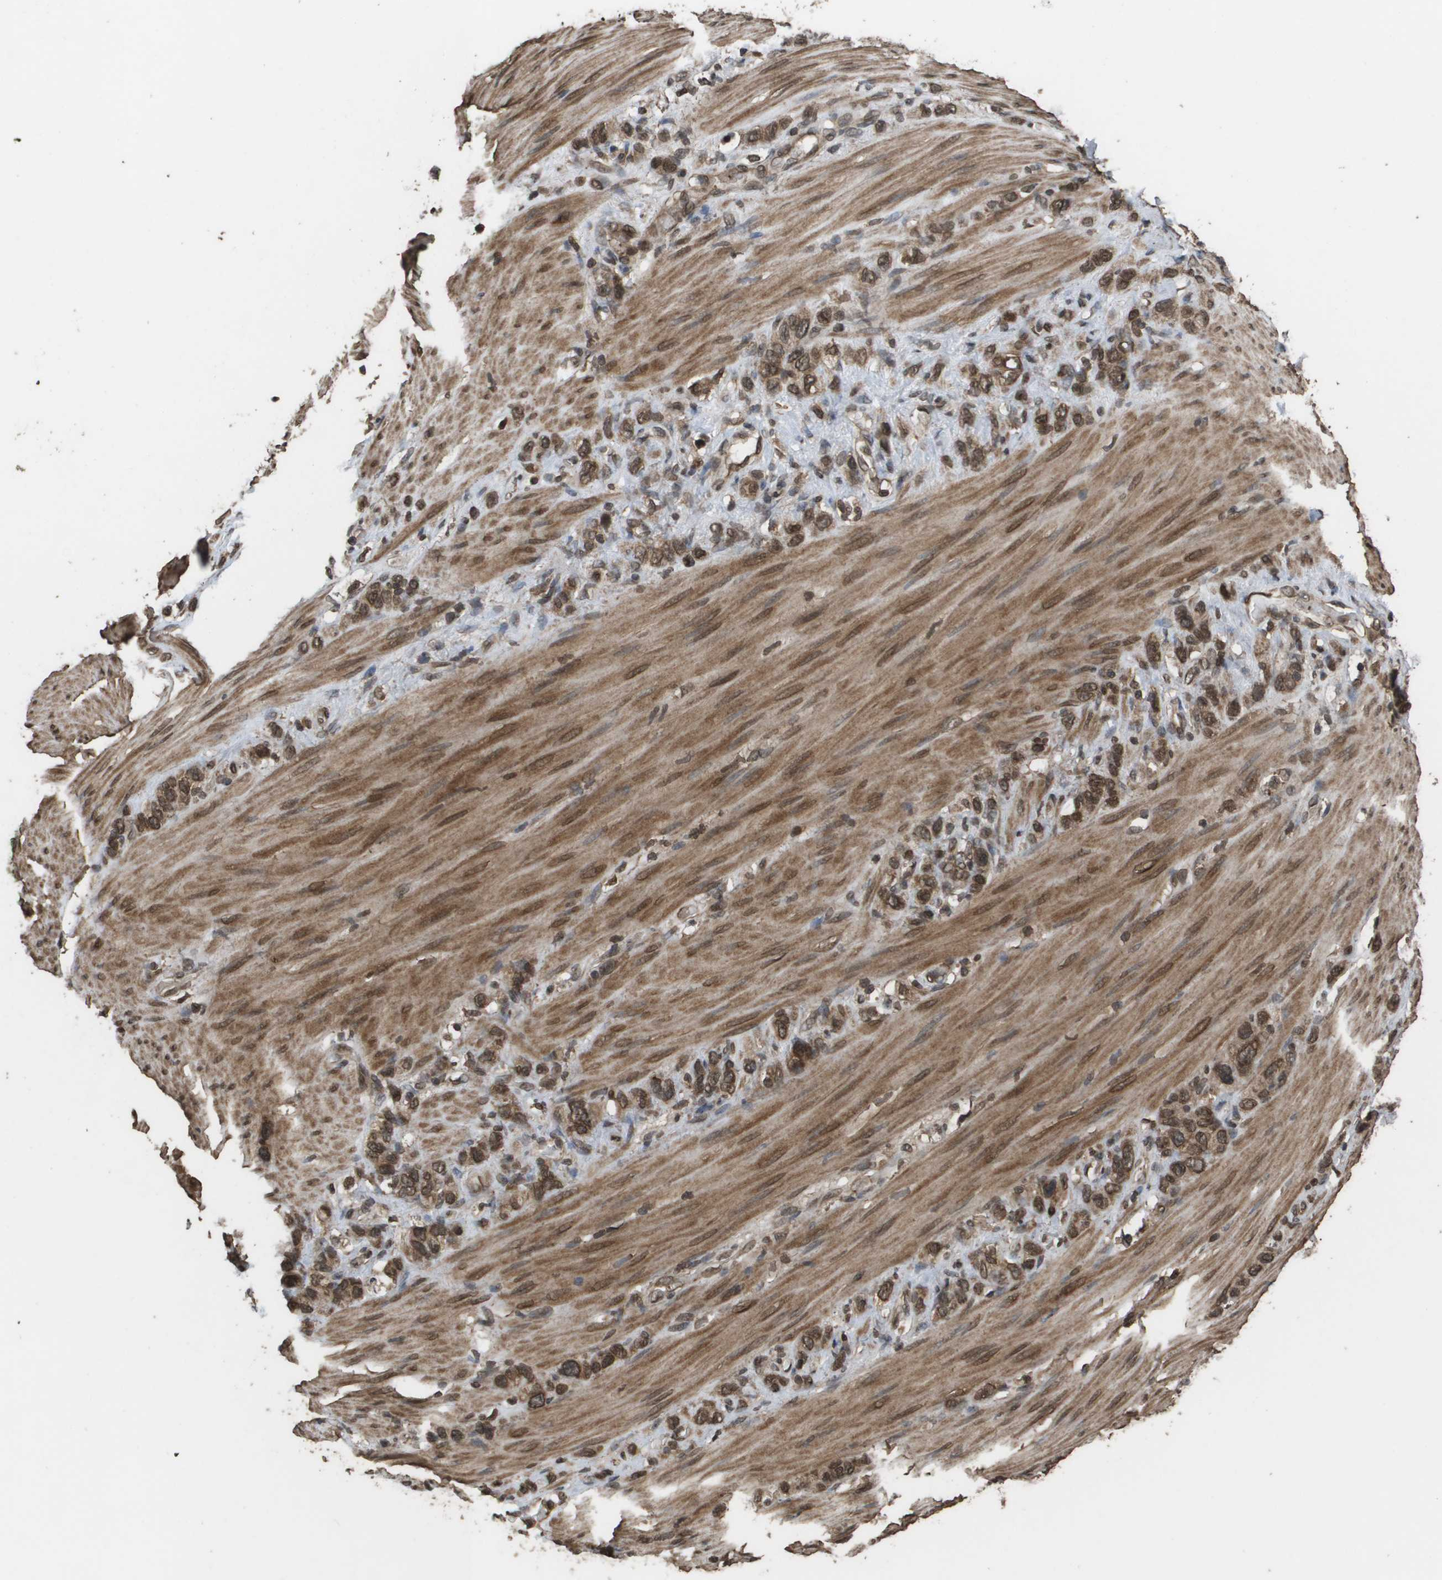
{"staining": {"intensity": "moderate", "quantity": ">75%", "location": "cytoplasmic/membranous,nuclear"}, "tissue": "stomach cancer", "cell_type": "Tumor cells", "image_type": "cancer", "snomed": [{"axis": "morphology", "description": "Adenocarcinoma, NOS"}, {"axis": "morphology", "description": "Adenocarcinoma, High grade"}, {"axis": "topography", "description": "Stomach, upper"}, {"axis": "topography", "description": "Stomach, lower"}], "caption": "IHC of human stomach cancer (adenocarcinoma) reveals medium levels of moderate cytoplasmic/membranous and nuclear expression in about >75% of tumor cells. The protein is shown in brown color, while the nuclei are stained blue.", "gene": "AXIN2", "patient": {"sex": "female", "age": 65}}